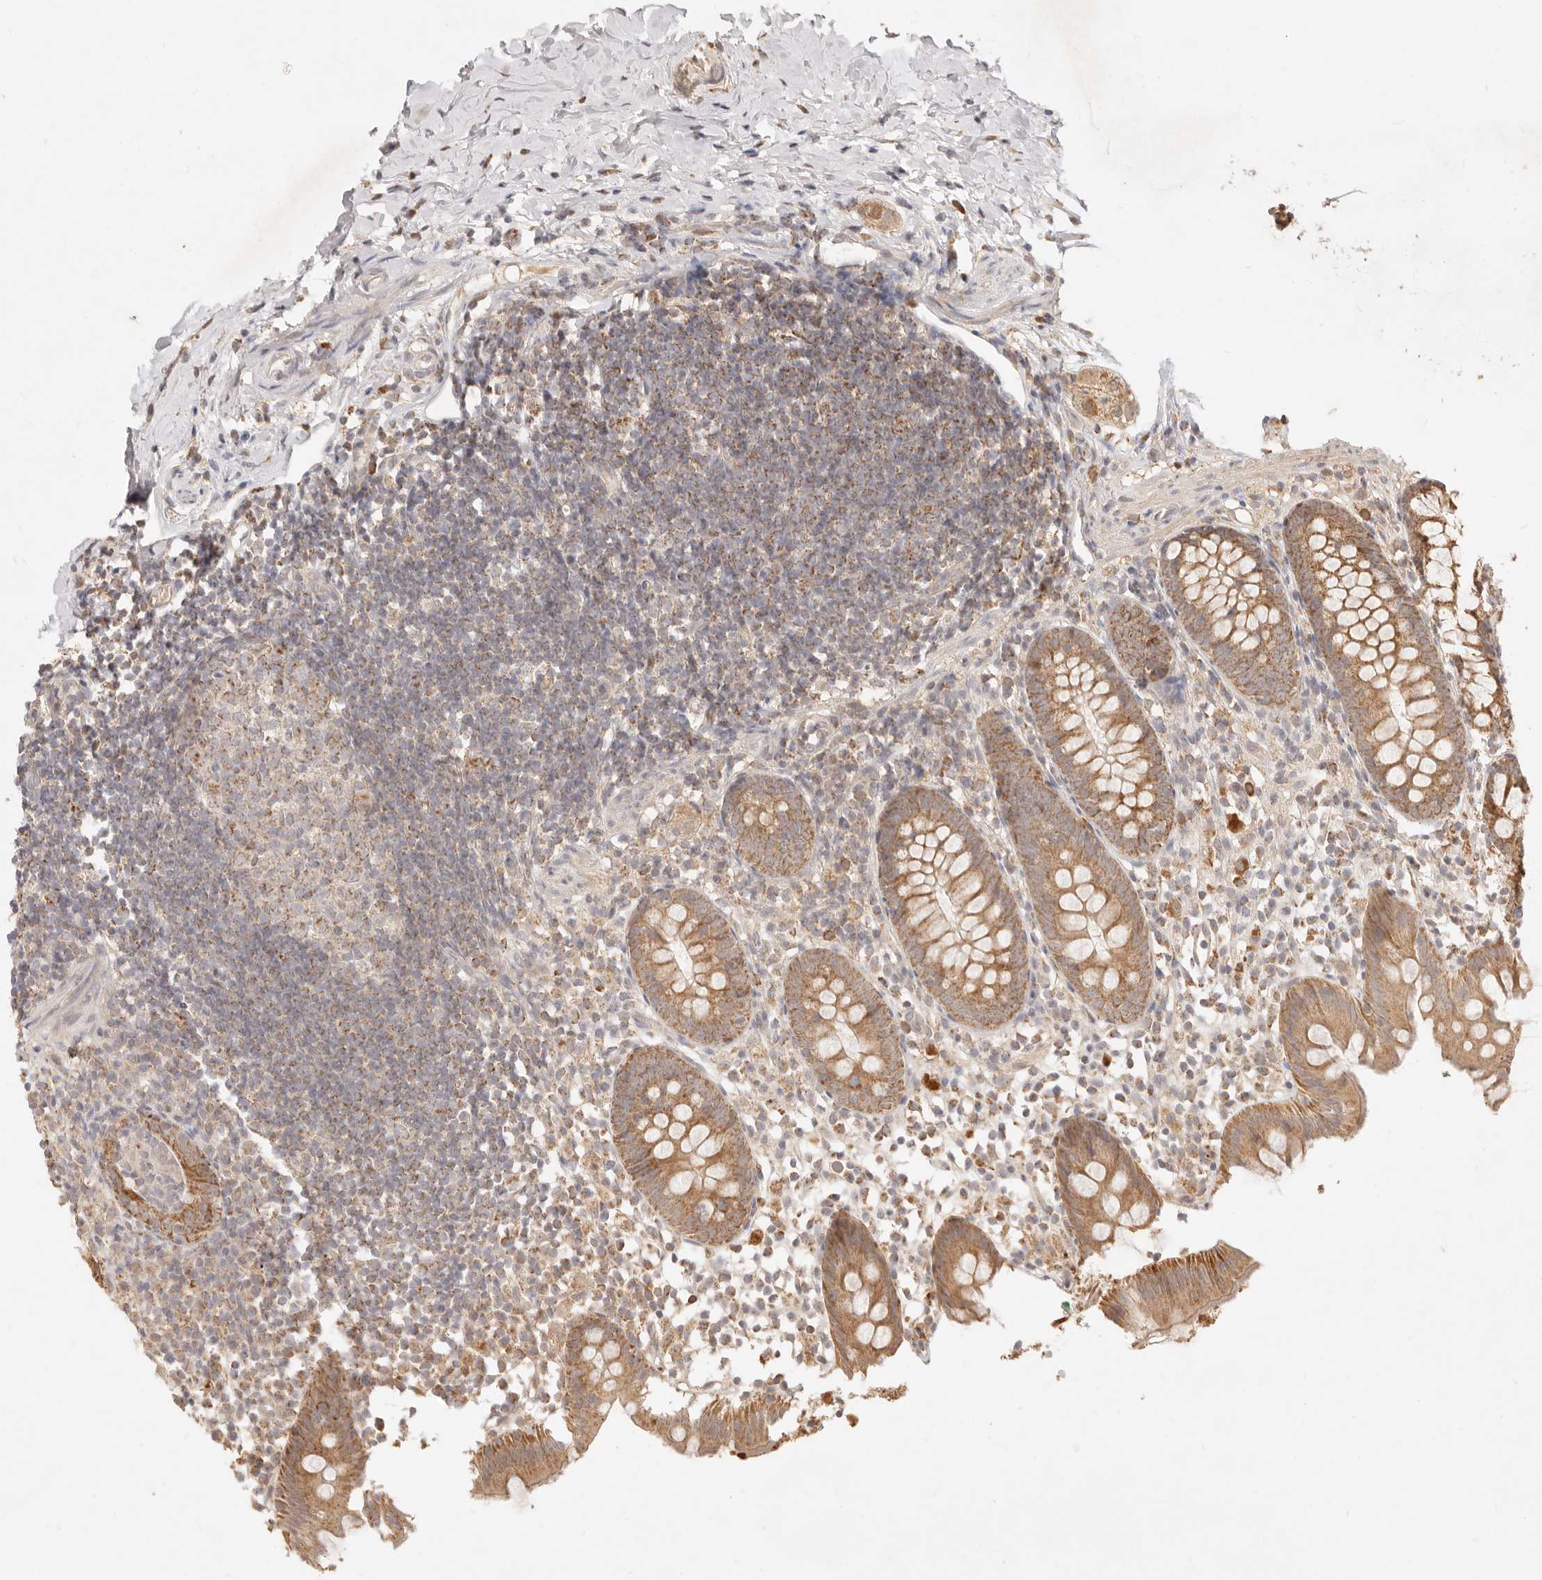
{"staining": {"intensity": "moderate", "quantity": ">75%", "location": "cytoplasmic/membranous"}, "tissue": "appendix", "cell_type": "Glandular cells", "image_type": "normal", "snomed": [{"axis": "morphology", "description": "Normal tissue, NOS"}, {"axis": "topography", "description": "Appendix"}], "caption": "Immunohistochemistry (IHC) micrograph of normal appendix: appendix stained using IHC demonstrates medium levels of moderate protein expression localized specifically in the cytoplasmic/membranous of glandular cells, appearing as a cytoplasmic/membranous brown color.", "gene": "CPLANE2", "patient": {"sex": "female", "age": 20}}